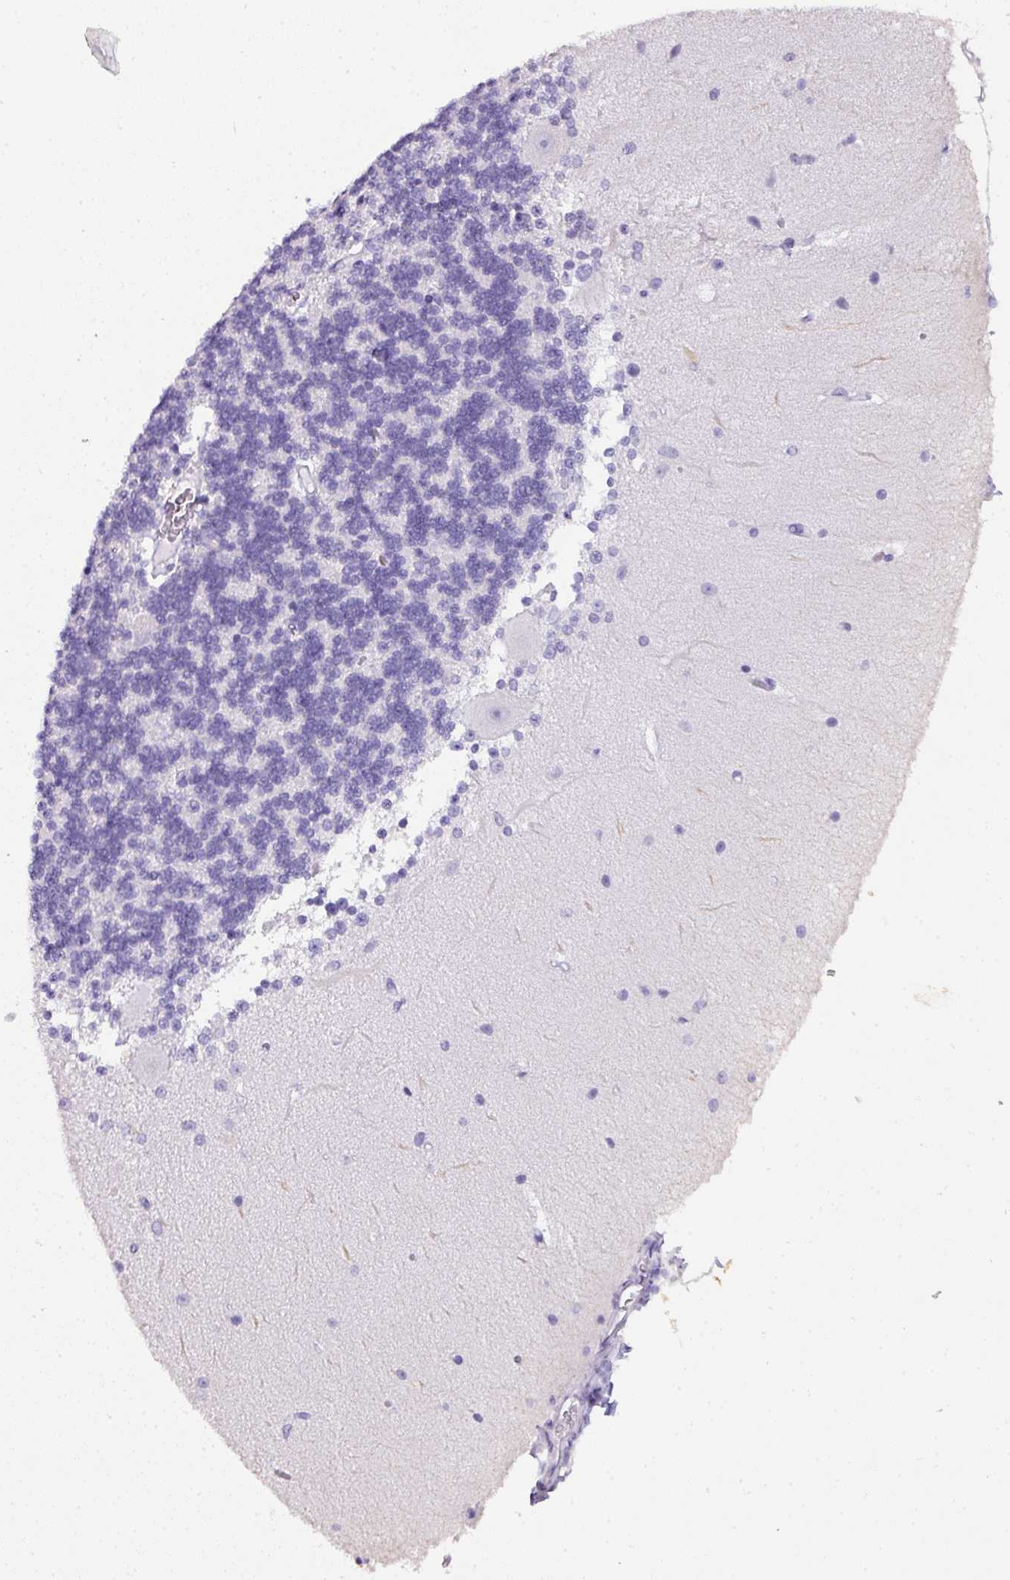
{"staining": {"intensity": "negative", "quantity": "none", "location": "none"}, "tissue": "cerebellum", "cell_type": "Cells in granular layer", "image_type": "normal", "snomed": [{"axis": "morphology", "description": "Normal tissue, NOS"}, {"axis": "topography", "description": "Cerebellum"}], "caption": "DAB (3,3'-diaminobenzidine) immunohistochemical staining of normal human cerebellum shows no significant positivity in cells in granular layer.", "gene": "NAPSA", "patient": {"sex": "female", "age": 54}}